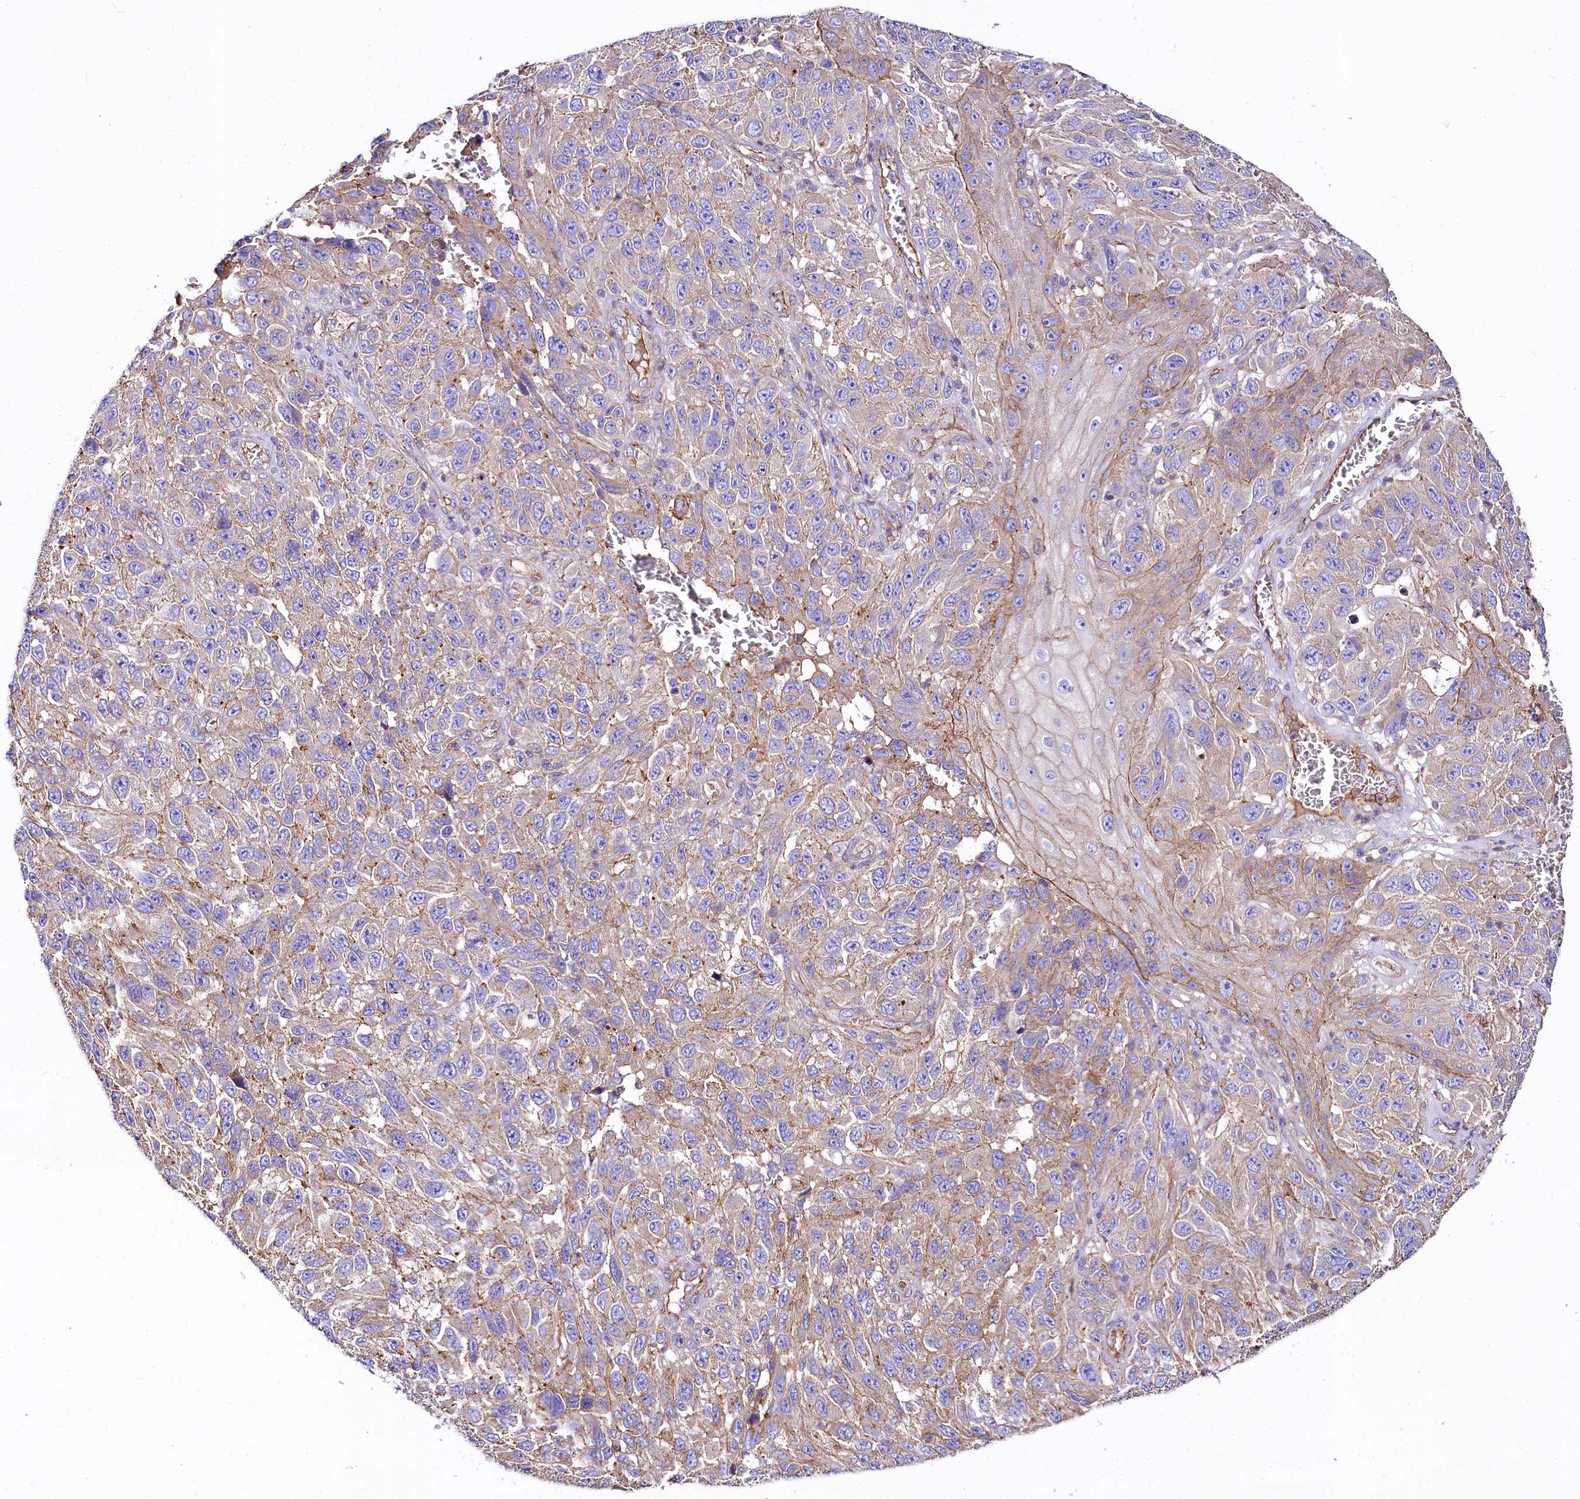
{"staining": {"intensity": "weak", "quantity": "<25%", "location": "cytoplasmic/membranous"}, "tissue": "melanoma", "cell_type": "Tumor cells", "image_type": "cancer", "snomed": [{"axis": "morphology", "description": "Normal tissue, NOS"}, {"axis": "morphology", "description": "Malignant melanoma, NOS"}, {"axis": "topography", "description": "Skin"}], "caption": "IHC photomicrograph of malignant melanoma stained for a protein (brown), which demonstrates no staining in tumor cells.", "gene": "FCHSD2", "patient": {"sex": "female", "age": 96}}